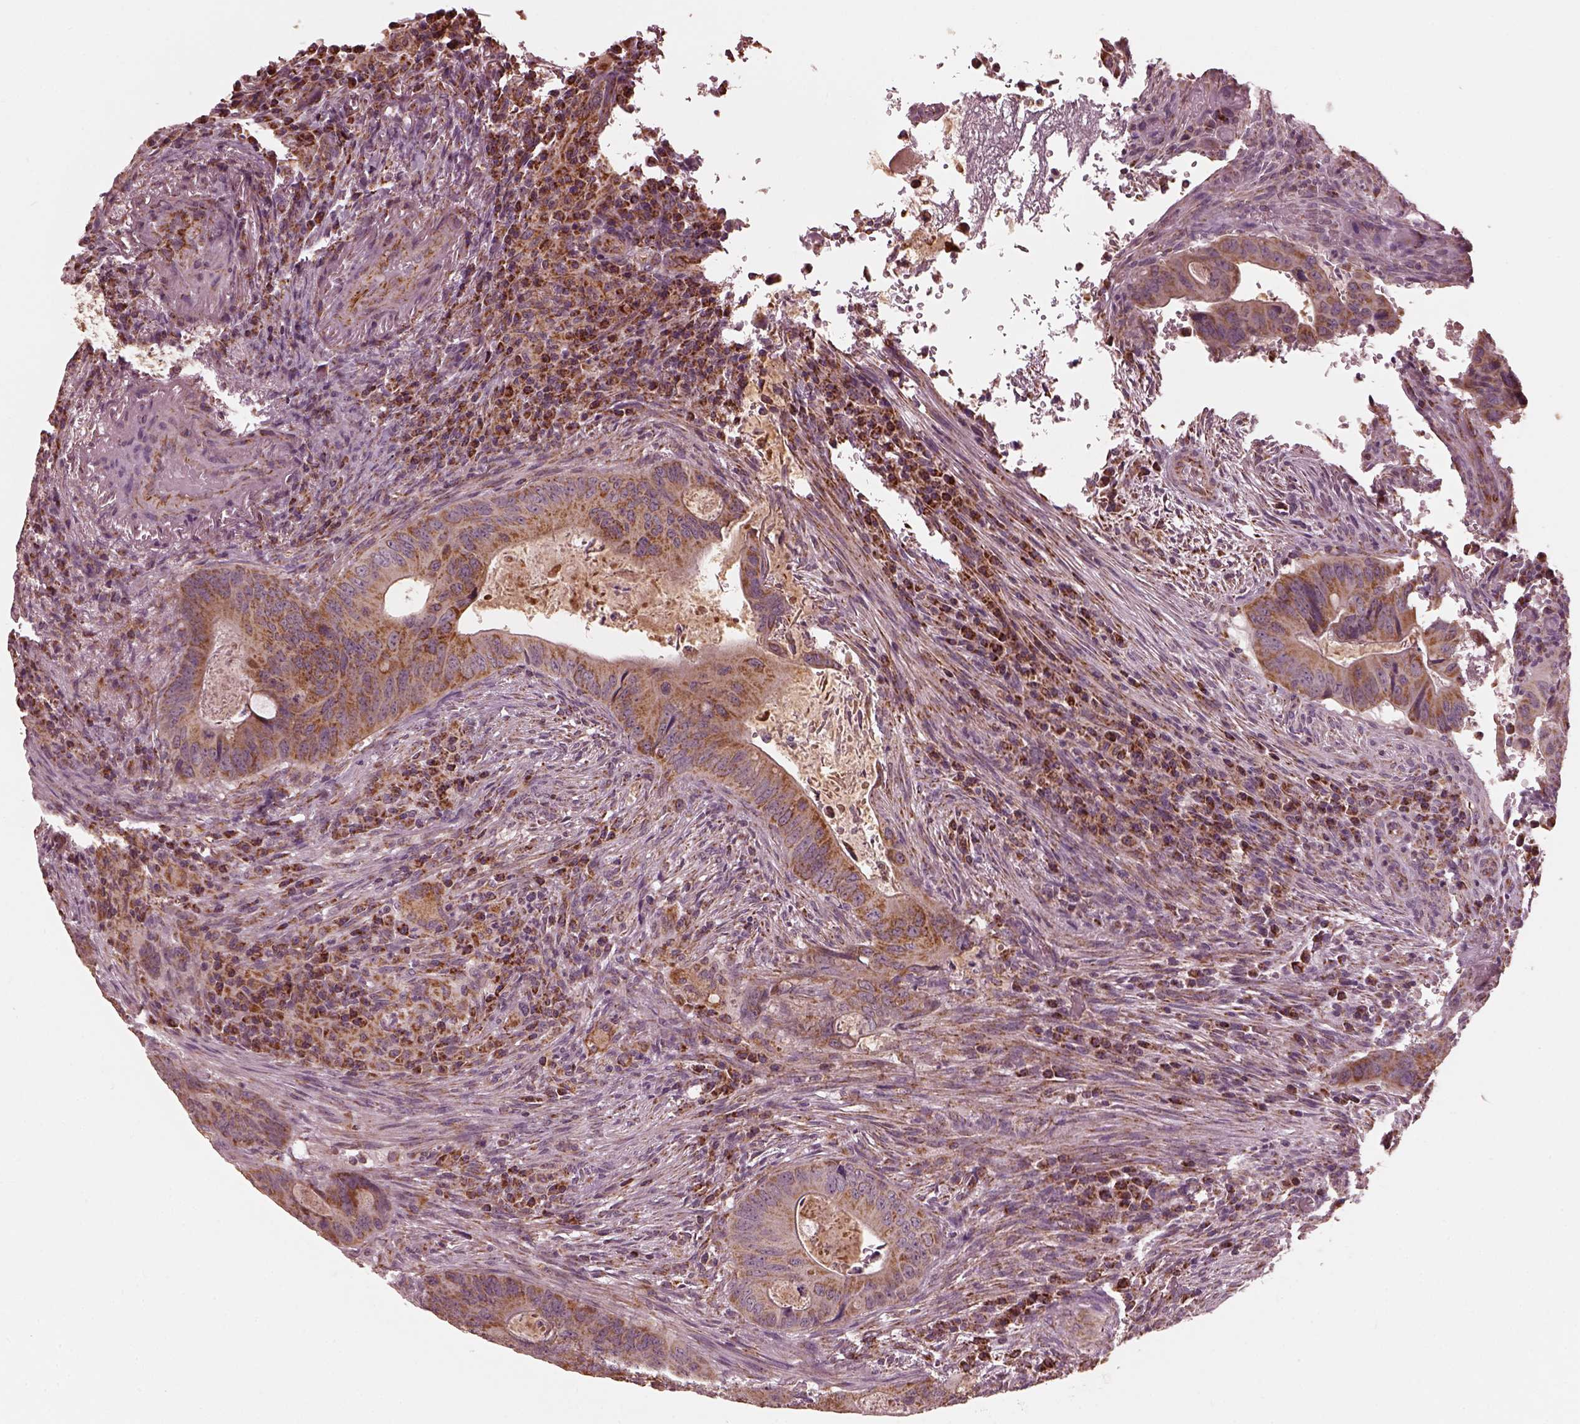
{"staining": {"intensity": "moderate", "quantity": ">75%", "location": "cytoplasmic/membranous"}, "tissue": "colorectal cancer", "cell_type": "Tumor cells", "image_type": "cancer", "snomed": [{"axis": "morphology", "description": "Adenocarcinoma, NOS"}, {"axis": "topography", "description": "Colon"}], "caption": "Colorectal cancer (adenocarcinoma) stained with DAB (3,3'-diaminobenzidine) immunohistochemistry (IHC) reveals medium levels of moderate cytoplasmic/membranous staining in about >75% of tumor cells.", "gene": "NDUFB10", "patient": {"sex": "female", "age": 74}}